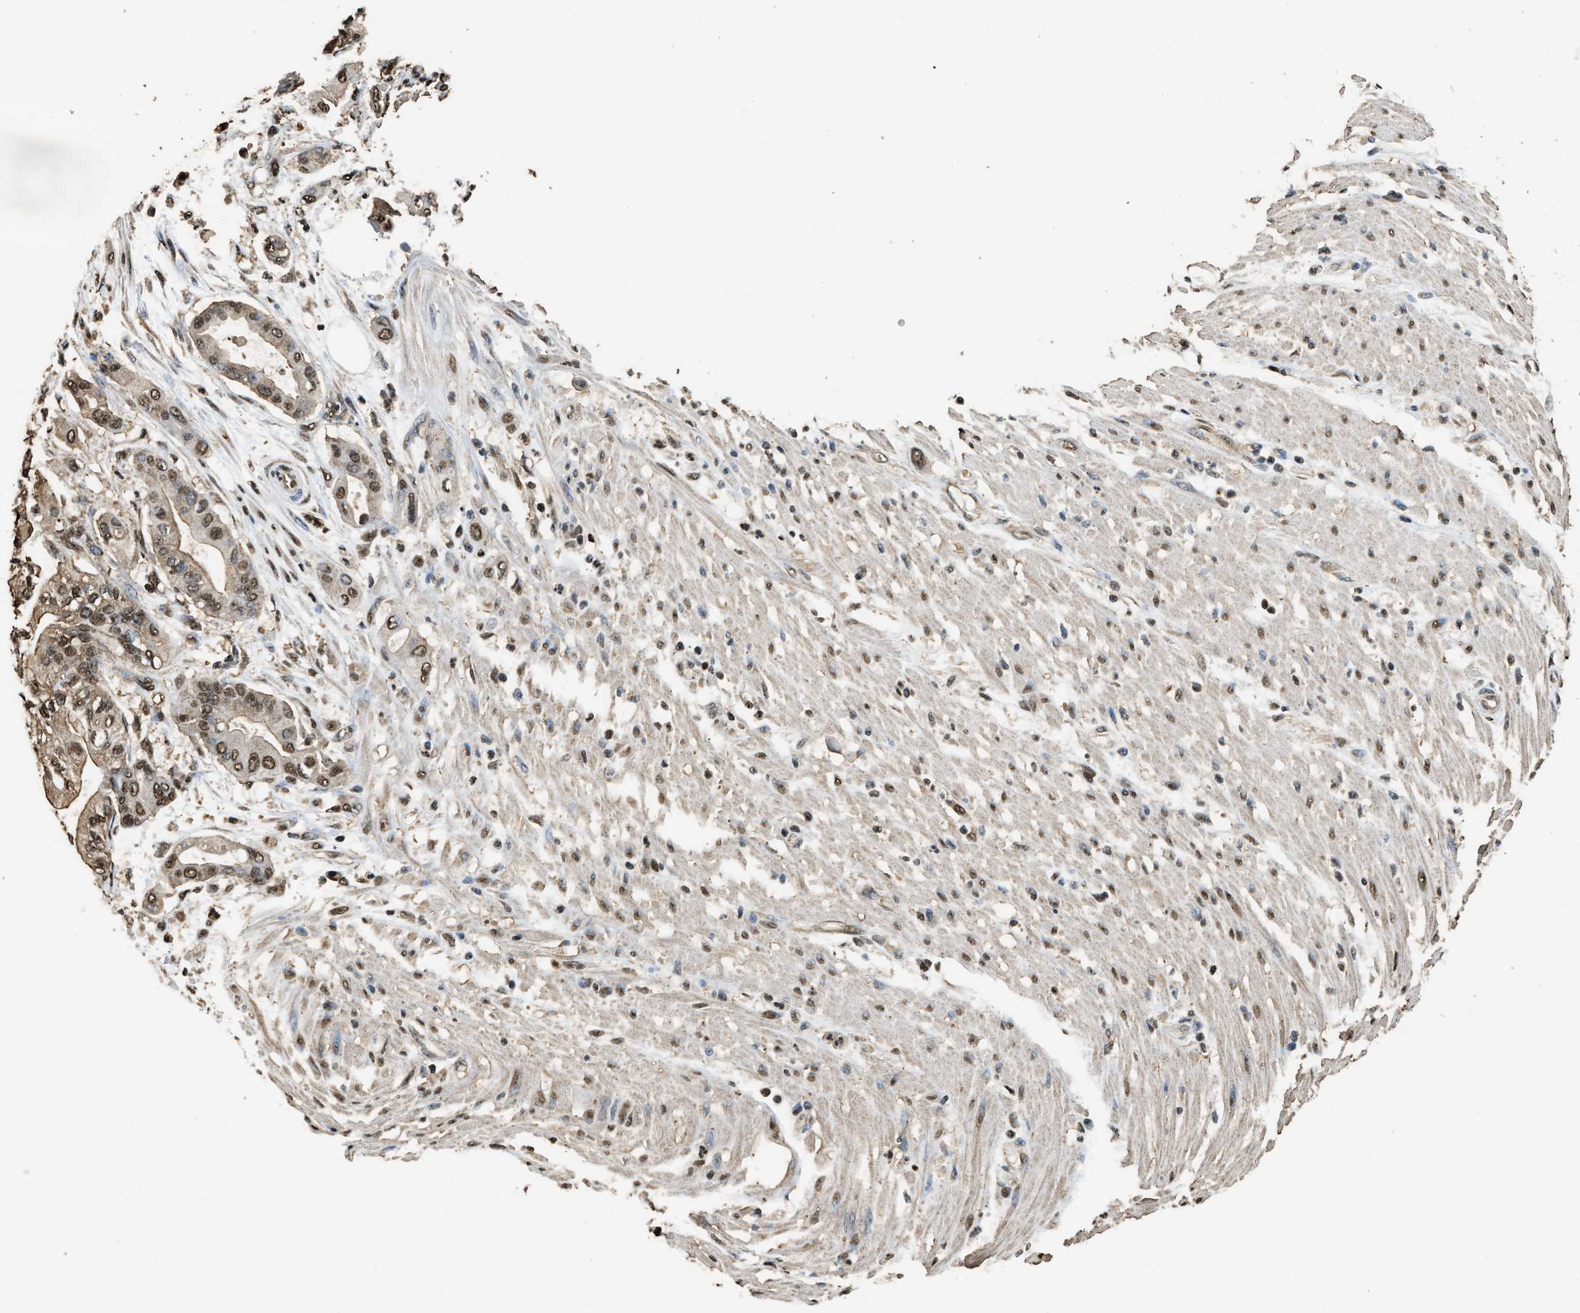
{"staining": {"intensity": "moderate", "quantity": ">75%", "location": "cytoplasmic/membranous,nuclear"}, "tissue": "pancreatic cancer", "cell_type": "Tumor cells", "image_type": "cancer", "snomed": [{"axis": "morphology", "description": "Adenocarcinoma, NOS"}, {"axis": "morphology", "description": "Adenocarcinoma, metastatic, NOS"}, {"axis": "topography", "description": "Lymph node"}, {"axis": "topography", "description": "Pancreas"}, {"axis": "topography", "description": "Duodenum"}], "caption": "Protein staining of pancreatic cancer tissue reveals moderate cytoplasmic/membranous and nuclear expression in approximately >75% of tumor cells.", "gene": "GAPDH", "patient": {"sex": "female", "age": 64}}